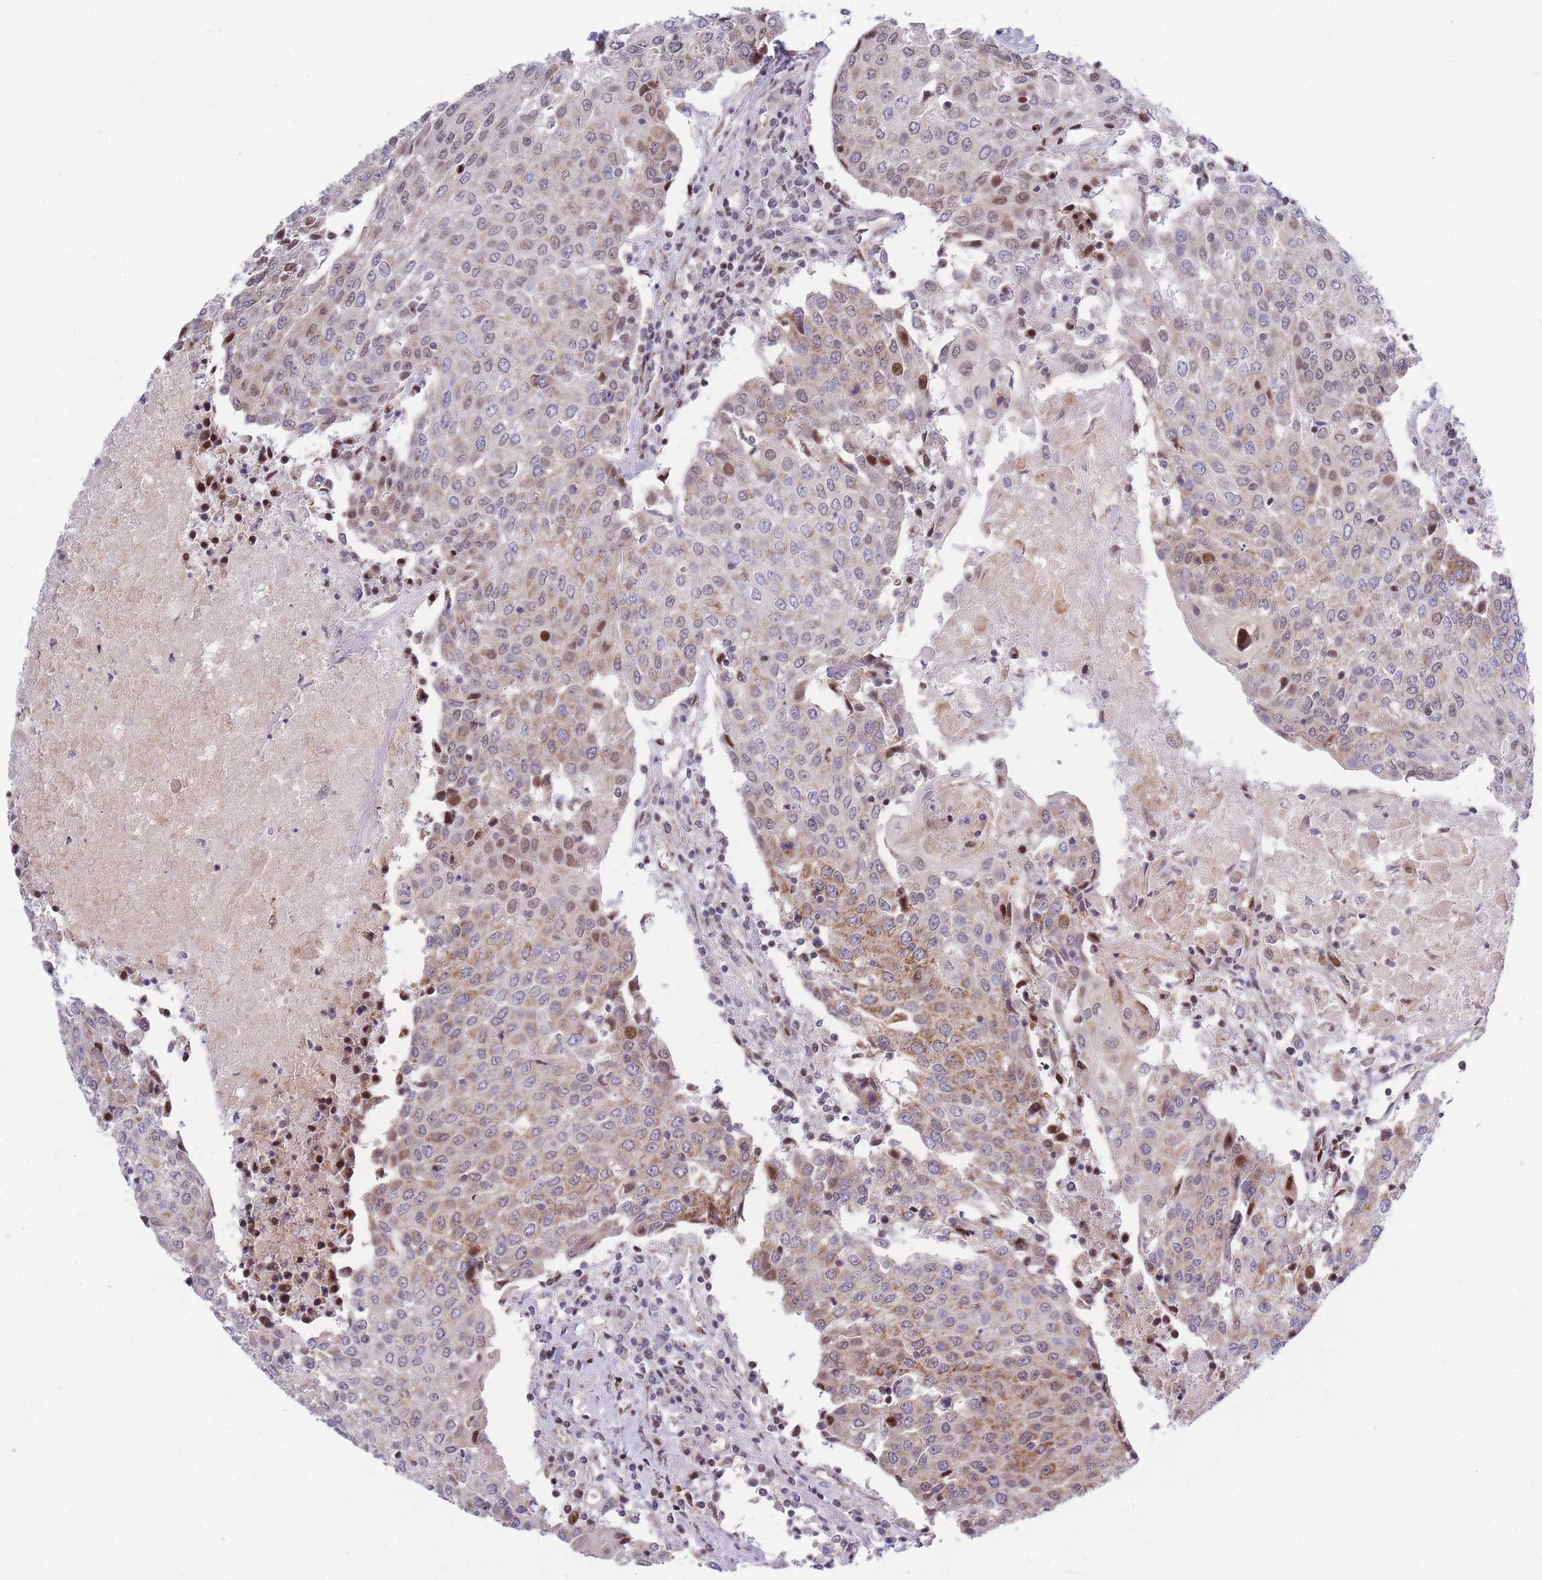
{"staining": {"intensity": "moderate", "quantity": "25%-75%", "location": "cytoplasmic/membranous"}, "tissue": "urothelial cancer", "cell_type": "Tumor cells", "image_type": "cancer", "snomed": [{"axis": "morphology", "description": "Urothelial carcinoma, High grade"}, {"axis": "topography", "description": "Urinary bladder"}], "caption": "A histopathology image of urothelial carcinoma (high-grade) stained for a protein displays moderate cytoplasmic/membranous brown staining in tumor cells.", "gene": "MOB4", "patient": {"sex": "female", "age": 85}}